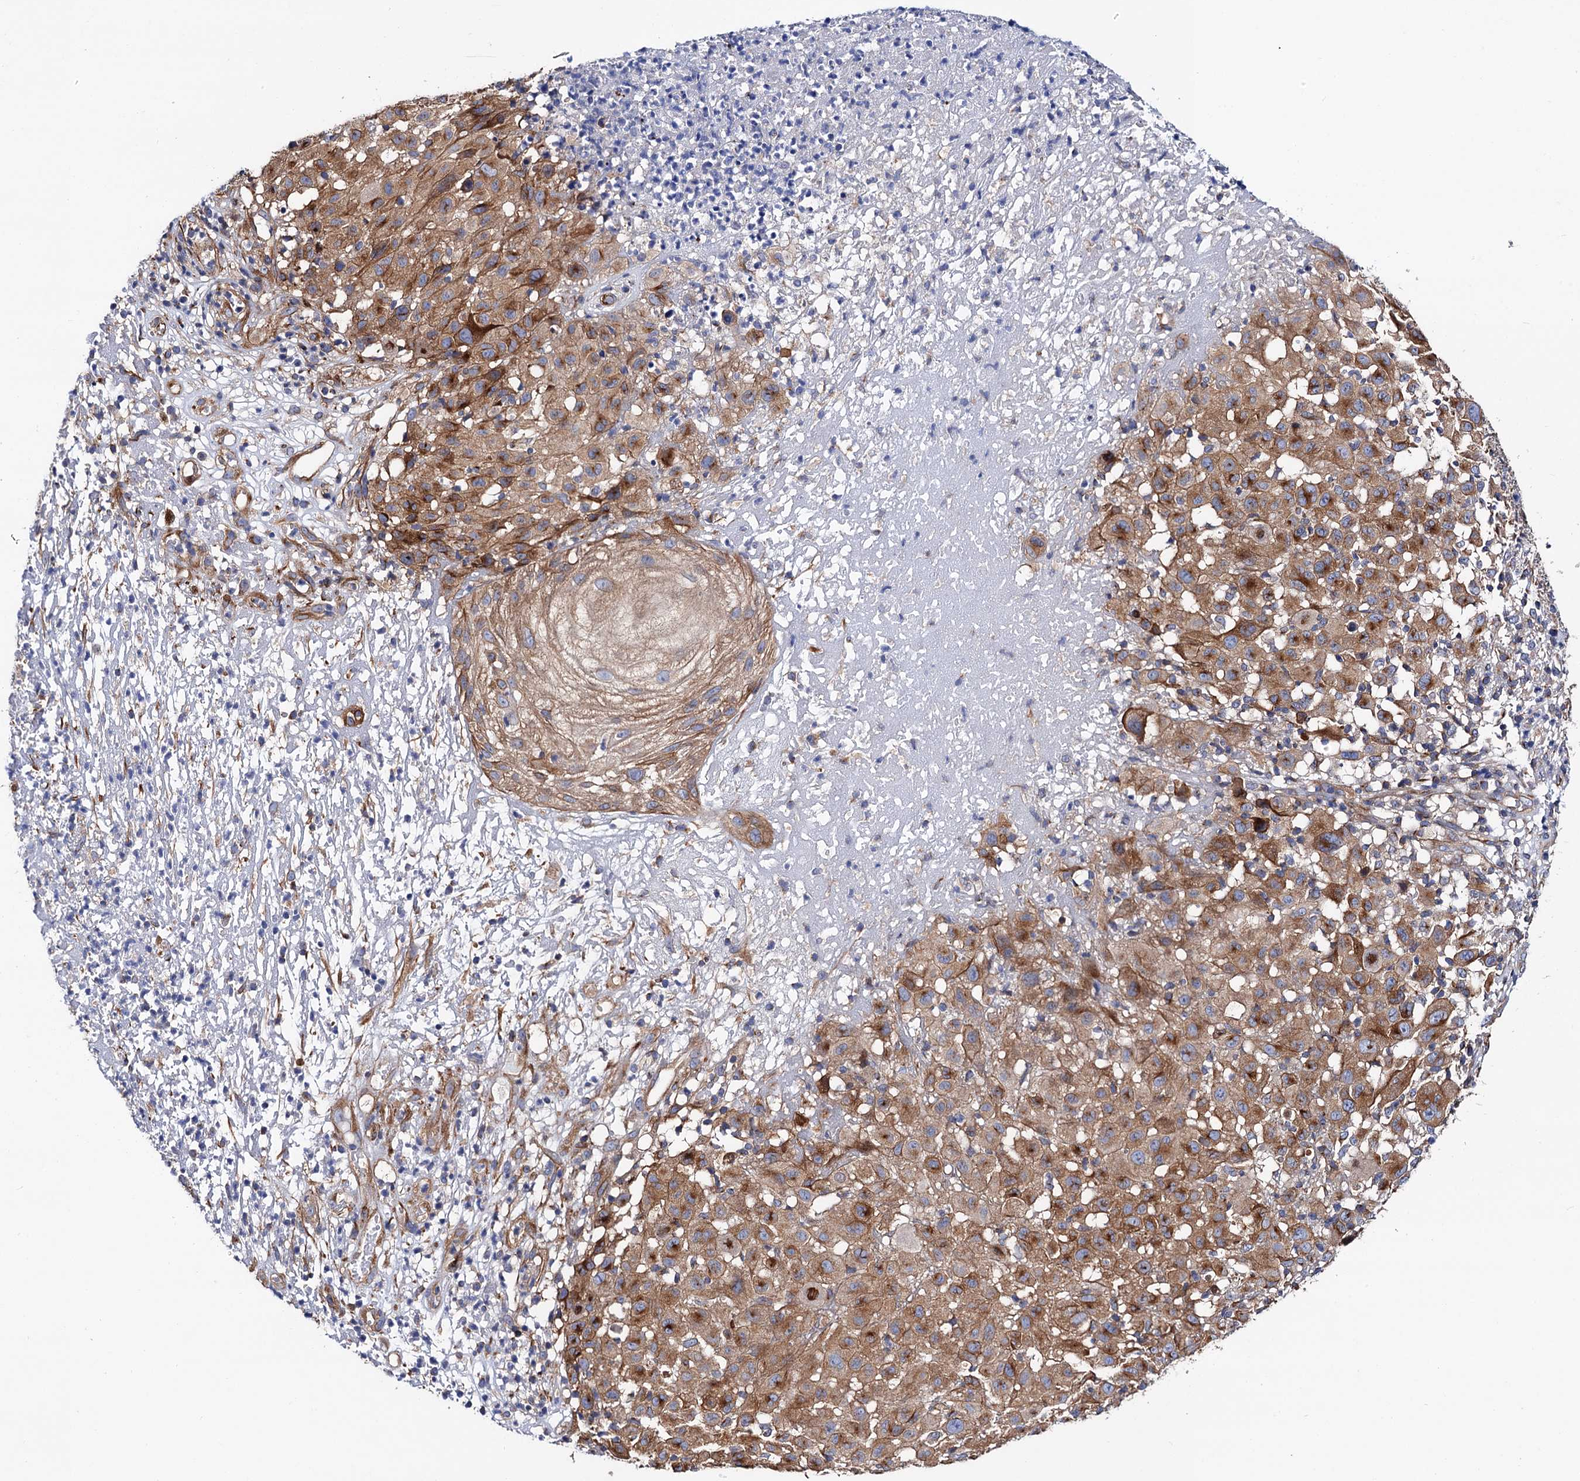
{"staining": {"intensity": "moderate", "quantity": ">75%", "location": "cytoplasmic/membranous"}, "tissue": "melanoma", "cell_type": "Tumor cells", "image_type": "cancer", "snomed": [{"axis": "morphology", "description": "Malignant melanoma, NOS"}, {"axis": "topography", "description": "Skin"}], "caption": "Malignant melanoma tissue displays moderate cytoplasmic/membranous staining in about >75% of tumor cells, visualized by immunohistochemistry. (DAB IHC with brightfield microscopy, high magnification).", "gene": "ZDHHC18", "patient": {"sex": "male", "age": 73}}